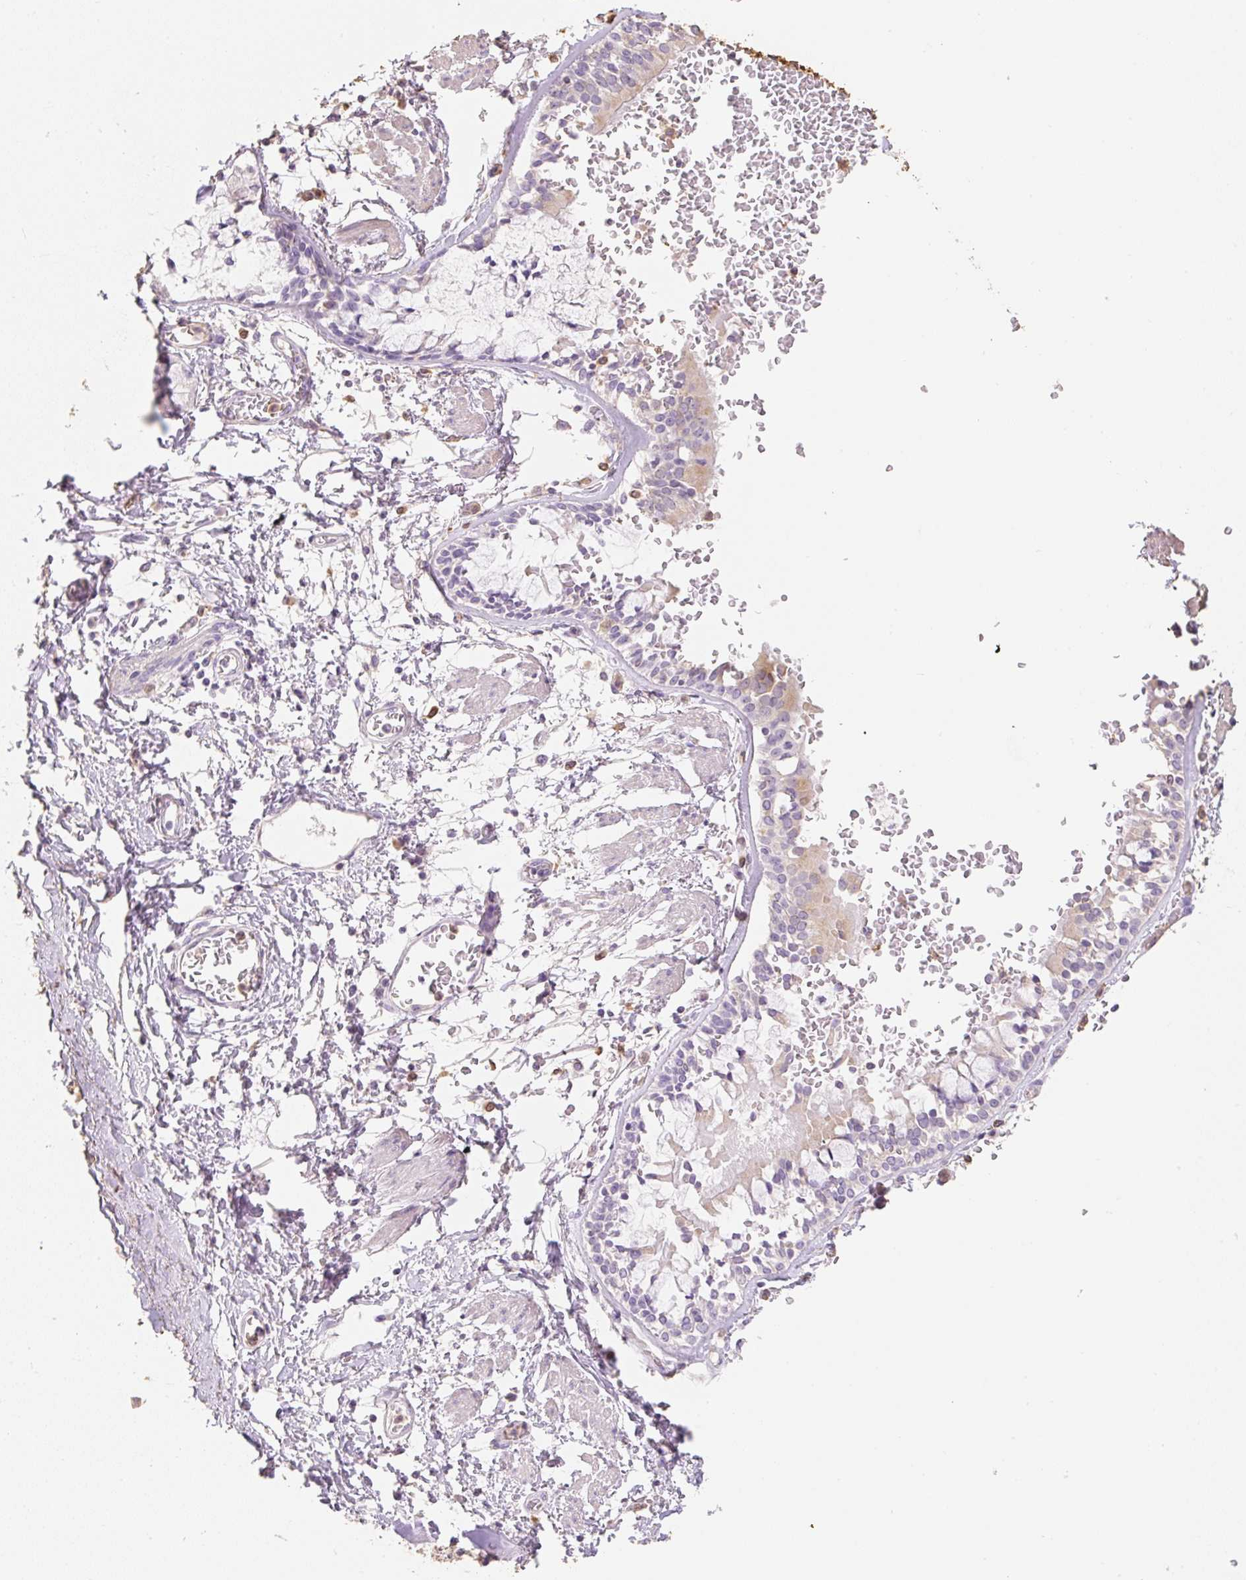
{"staining": {"intensity": "weak", "quantity": ">75%", "location": "cytoplasmic/membranous"}, "tissue": "adipose tissue", "cell_type": "Adipocytes", "image_type": "normal", "snomed": [{"axis": "morphology", "description": "Normal tissue, NOS"}, {"axis": "morphology", "description": "Degeneration, NOS"}, {"axis": "topography", "description": "Cartilage tissue"}, {"axis": "topography", "description": "Lung"}], "caption": "About >75% of adipocytes in unremarkable human adipose tissue reveal weak cytoplasmic/membranous protein expression as visualized by brown immunohistochemical staining.", "gene": "MBOAT7", "patient": {"sex": "female", "age": 61}}